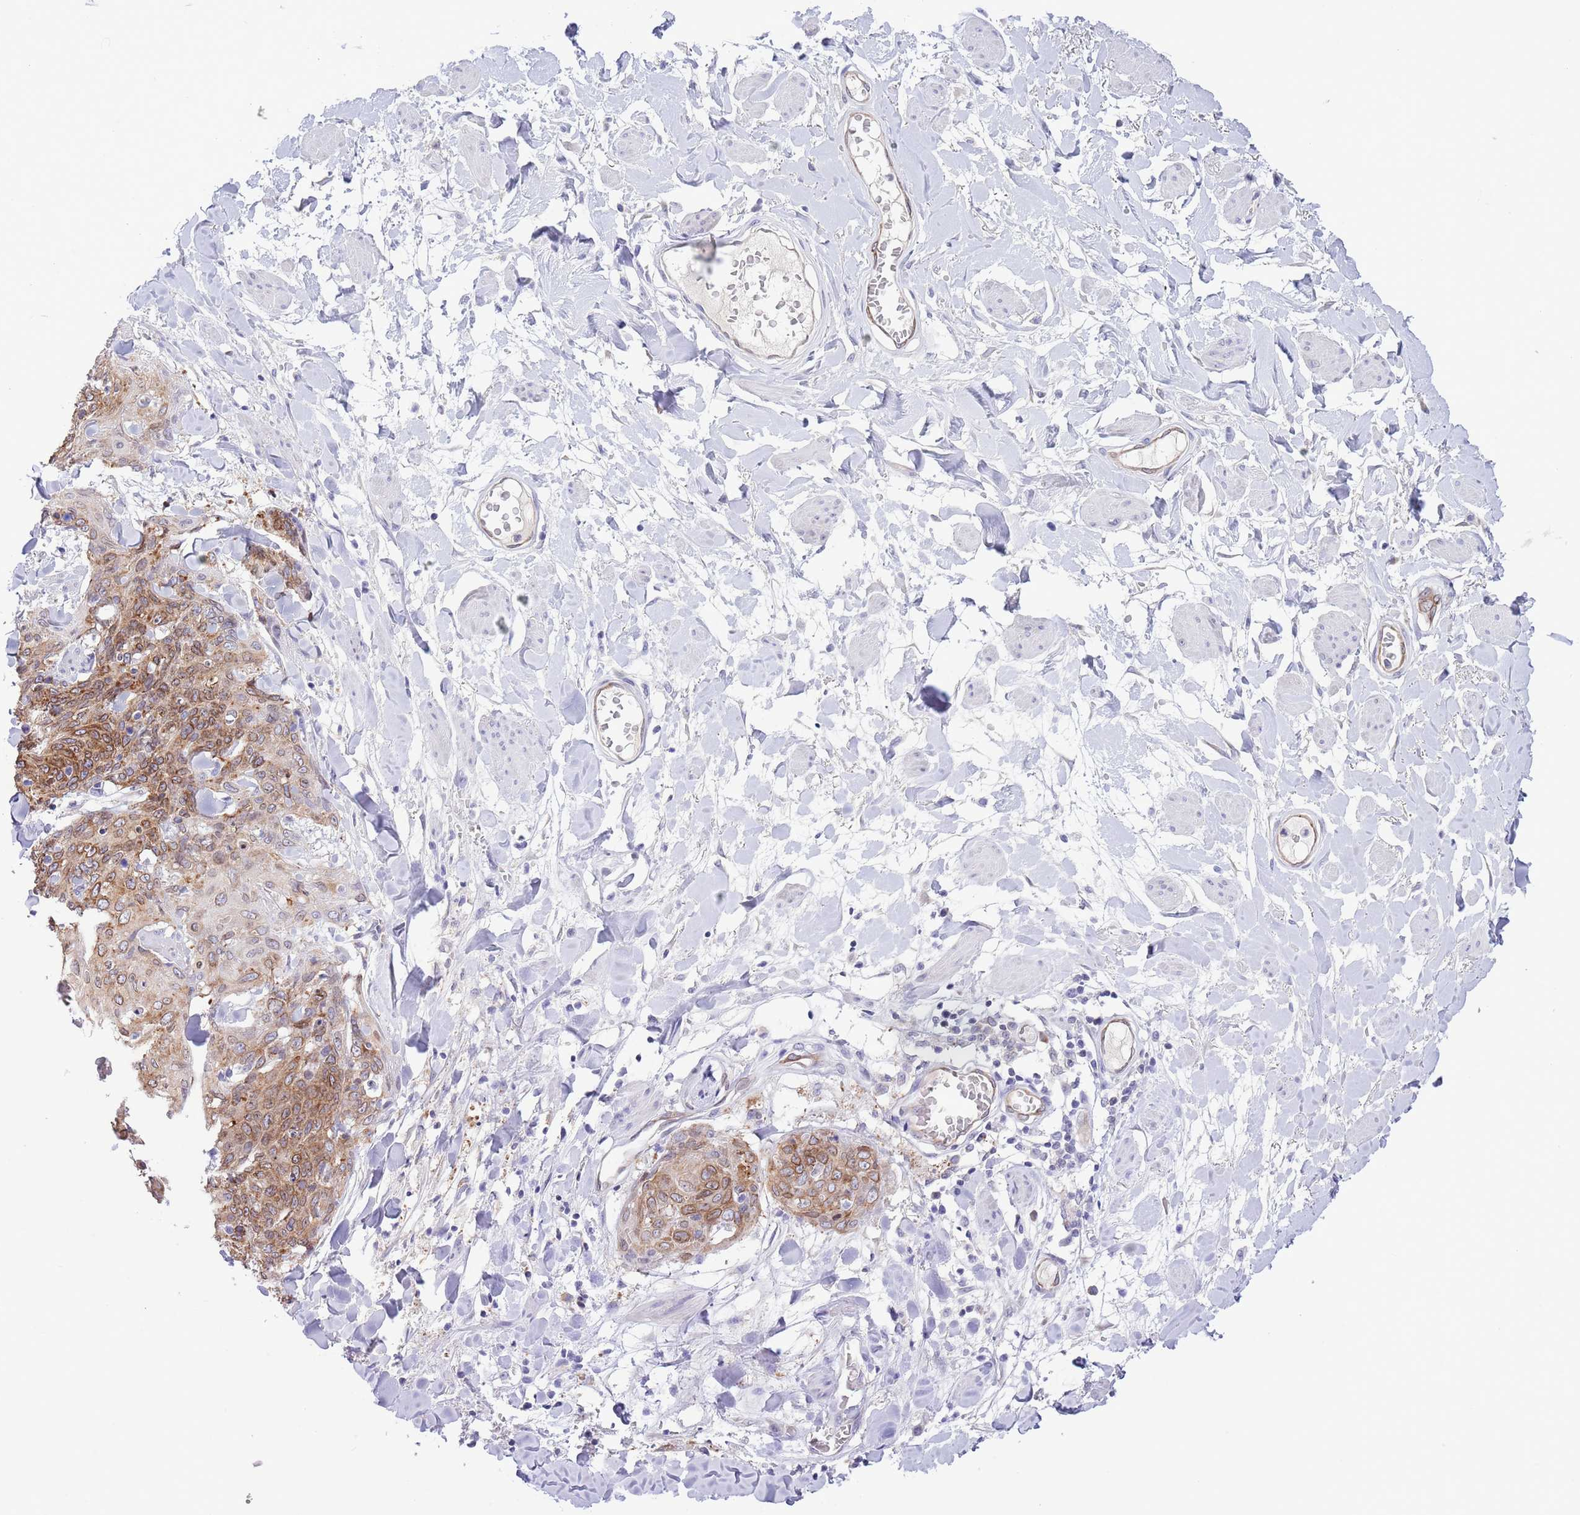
{"staining": {"intensity": "strong", "quantity": "25%-75%", "location": "cytoplasmic/membranous"}, "tissue": "skin cancer", "cell_type": "Tumor cells", "image_type": "cancer", "snomed": [{"axis": "morphology", "description": "Squamous cell carcinoma, NOS"}, {"axis": "topography", "description": "Skin"}, {"axis": "topography", "description": "Vulva"}], "caption": "Immunohistochemical staining of squamous cell carcinoma (skin) exhibits strong cytoplasmic/membranous protein expression in about 25%-75% of tumor cells.", "gene": "EBPL", "patient": {"sex": "female", "age": 85}}